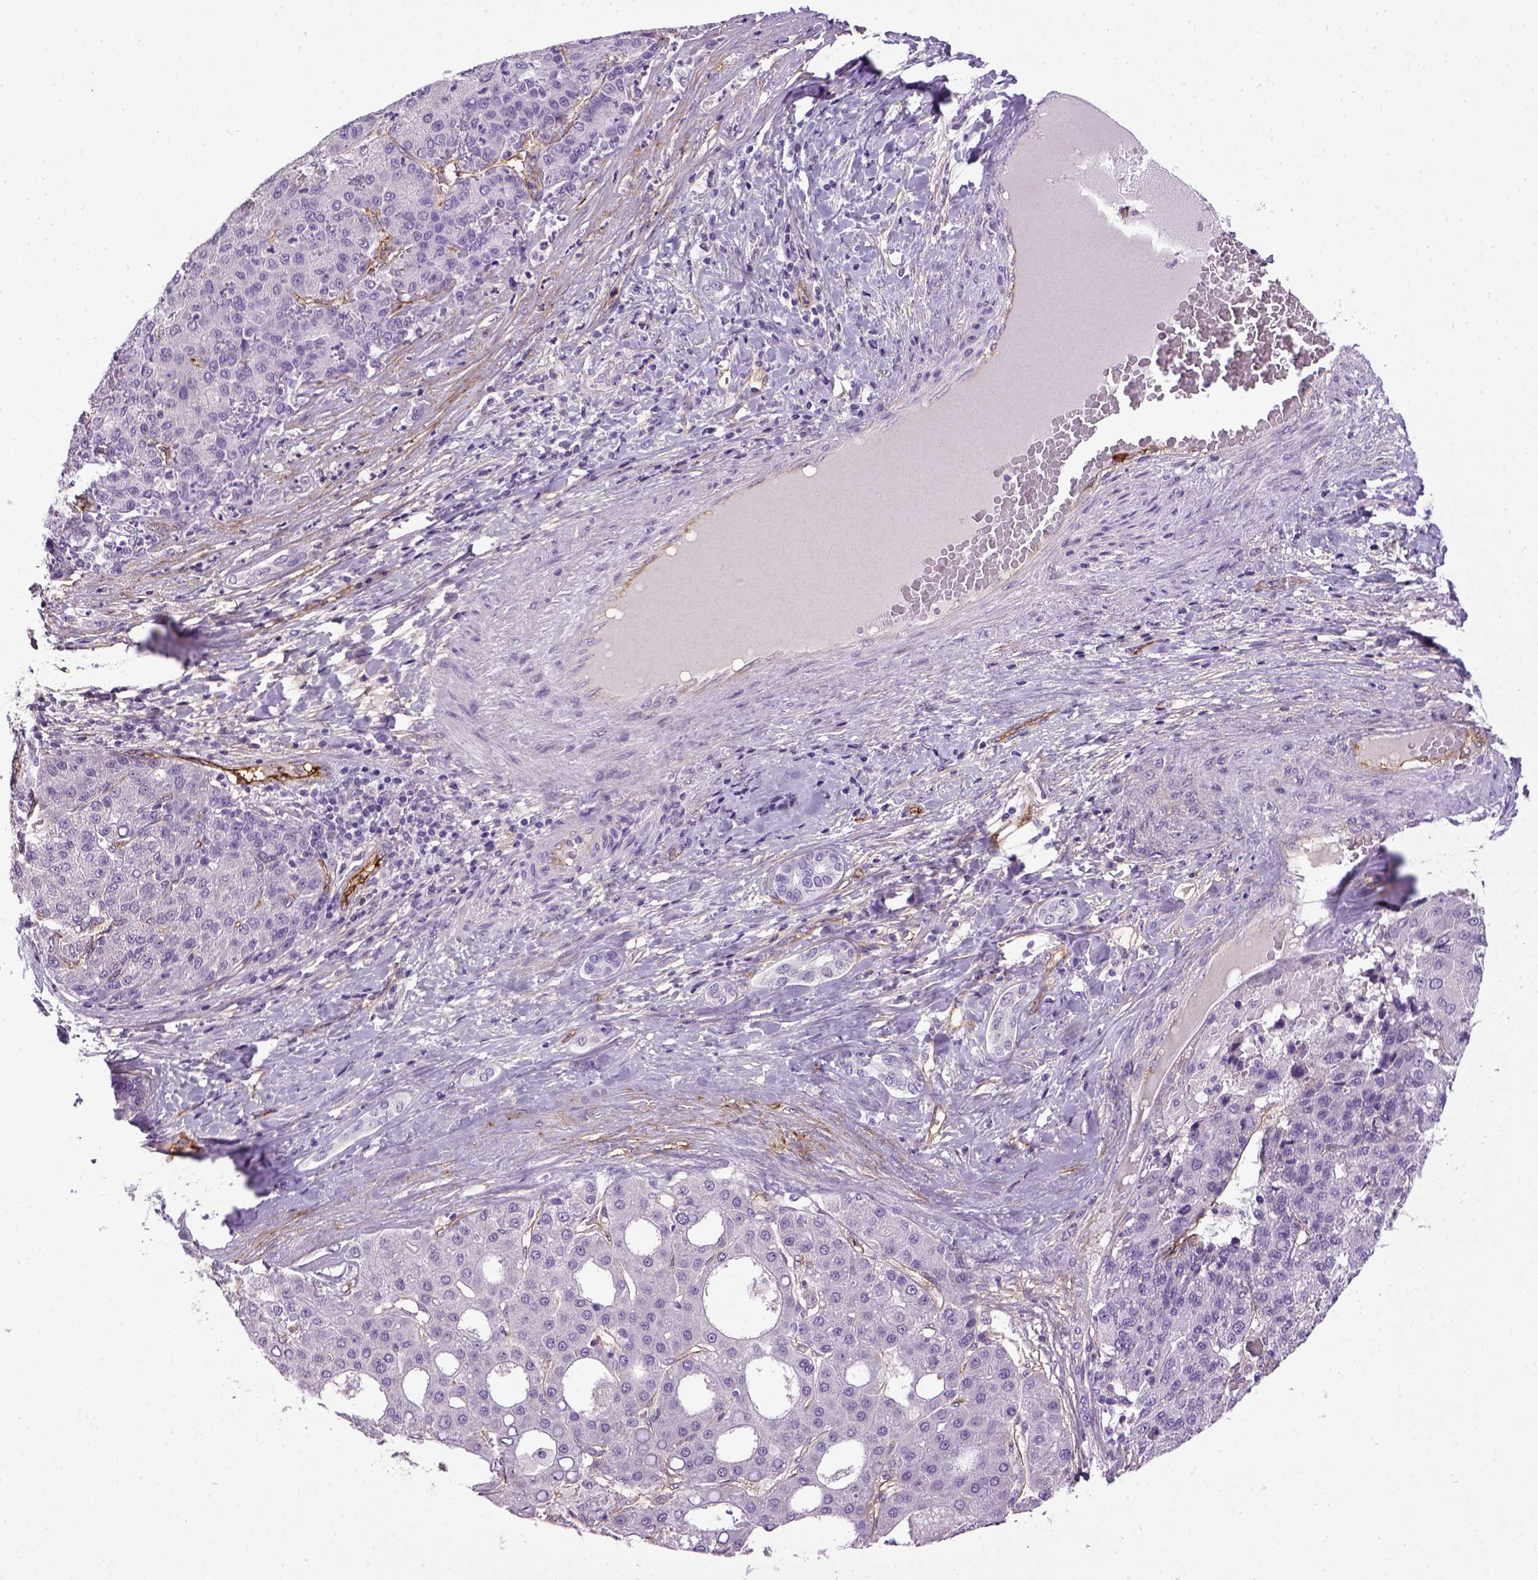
{"staining": {"intensity": "negative", "quantity": "none", "location": "none"}, "tissue": "liver cancer", "cell_type": "Tumor cells", "image_type": "cancer", "snomed": [{"axis": "morphology", "description": "Carcinoma, Hepatocellular, NOS"}, {"axis": "topography", "description": "Liver"}], "caption": "This is an immunohistochemistry image of human liver hepatocellular carcinoma. There is no expression in tumor cells.", "gene": "ENG", "patient": {"sex": "male", "age": 65}}